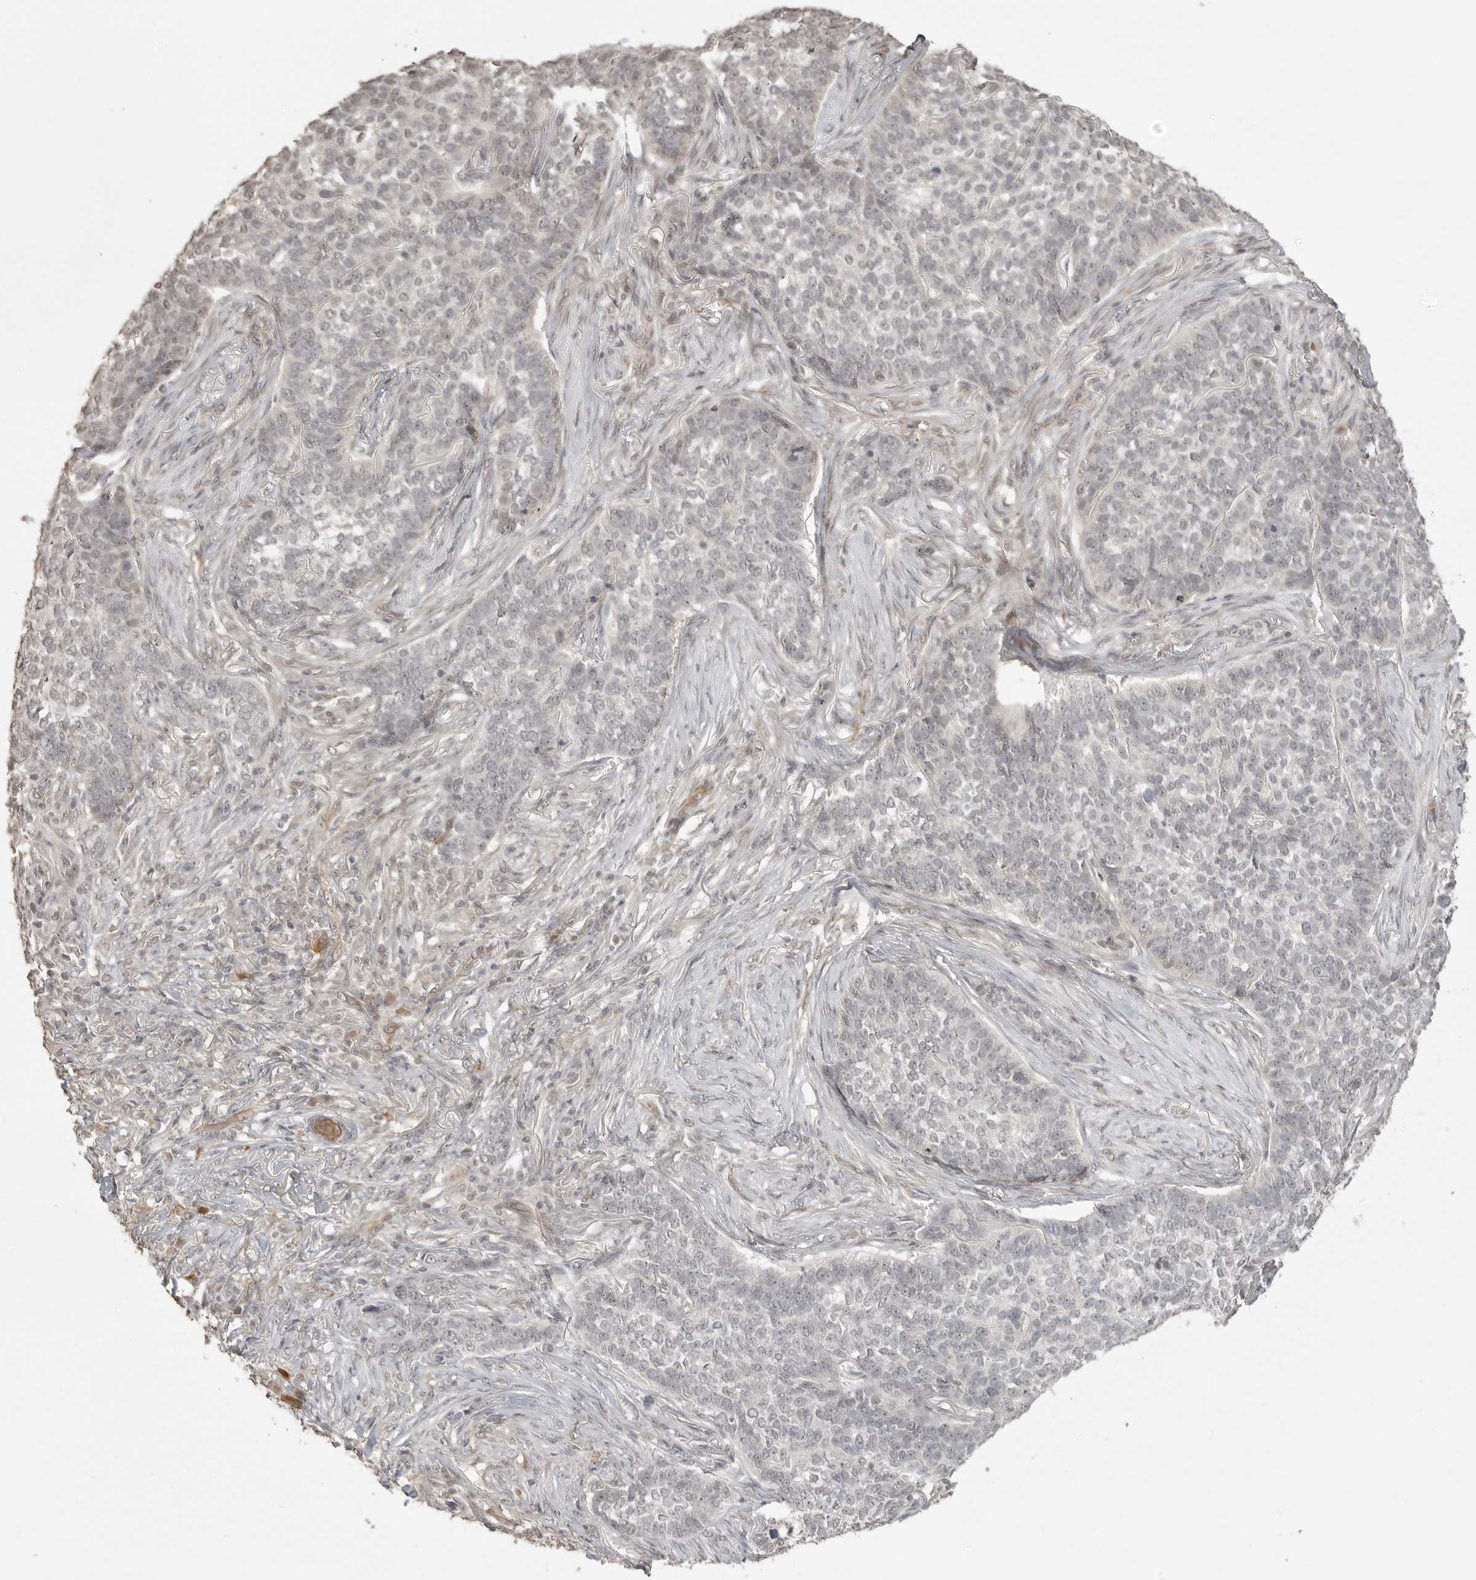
{"staining": {"intensity": "negative", "quantity": "none", "location": "none"}, "tissue": "skin cancer", "cell_type": "Tumor cells", "image_type": "cancer", "snomed": [{"axis": "morphology", "description": "Basal cell carcinoma"}, {"axis": "topography", "description": "Skin"}], "caption": "DAB immunohistochemical staining of human skin cancer (basal cell carcinoma) exhibits no significant positivity in tumor cells.", "gene": "SMG8", "patient": {"sex": "male", "age": 85}}